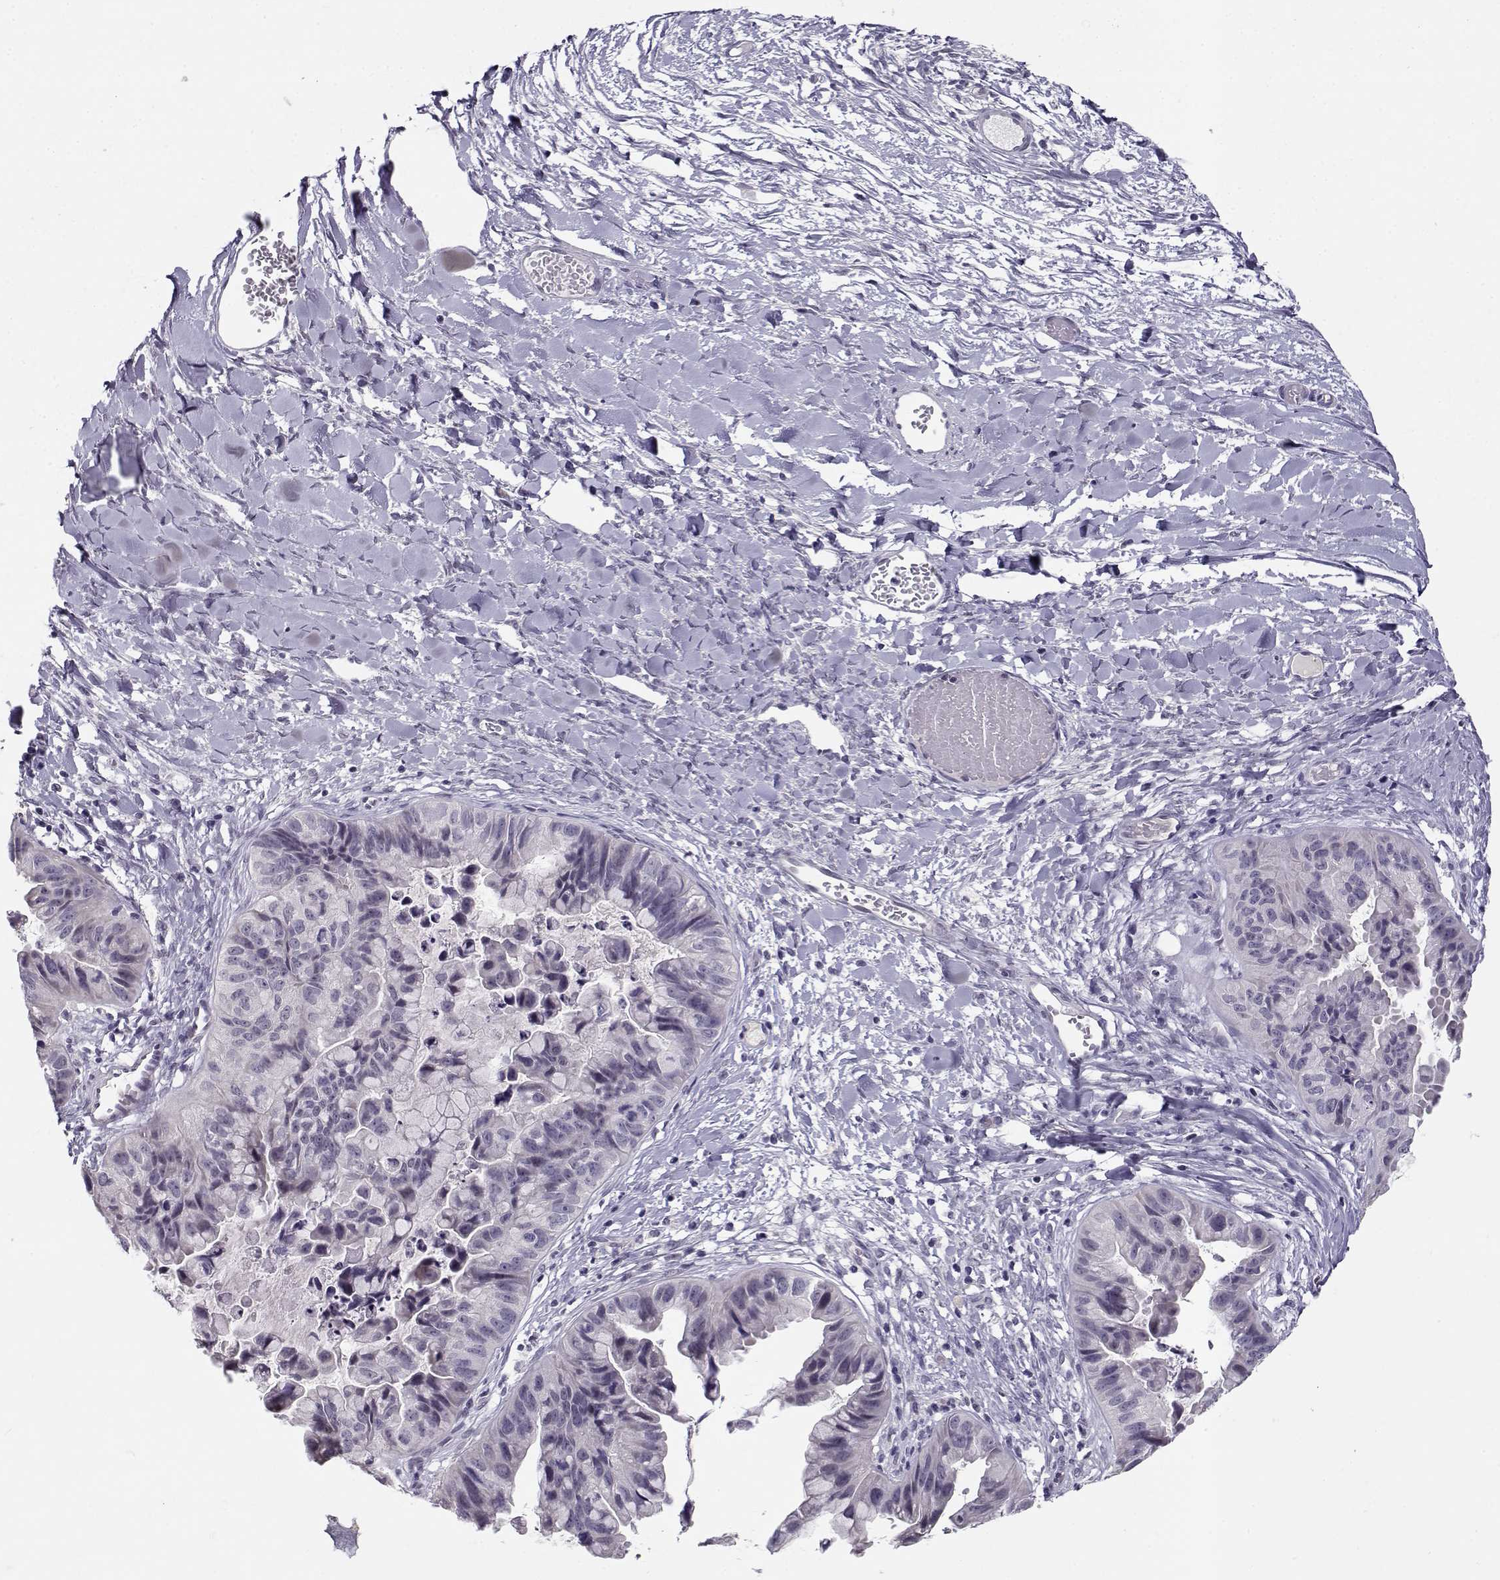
{"staining": {"intensity": "negative", "quantity": "none", "location": "none"}, "tissue": "ovarian cancer", "cell_type": "Tumor cells", "image_type": "cancer", "snomed": [{"axis": "morphology", "description": "Cystadenocarcinoma, mucinous, NOS"}, {"axis": "topography", "description": "Ovary"}], "caption": "An immunohistochemistry (IHC) histopathology image of ovarian cancer (mucinous cystadenocarcinoma) is shown. There is no staining in tumor cells of ovarian cancer (mucinous cystadenocarcinoma).", "gene": "C16orf86", "patient": {"sex": "female", "age": 76}}